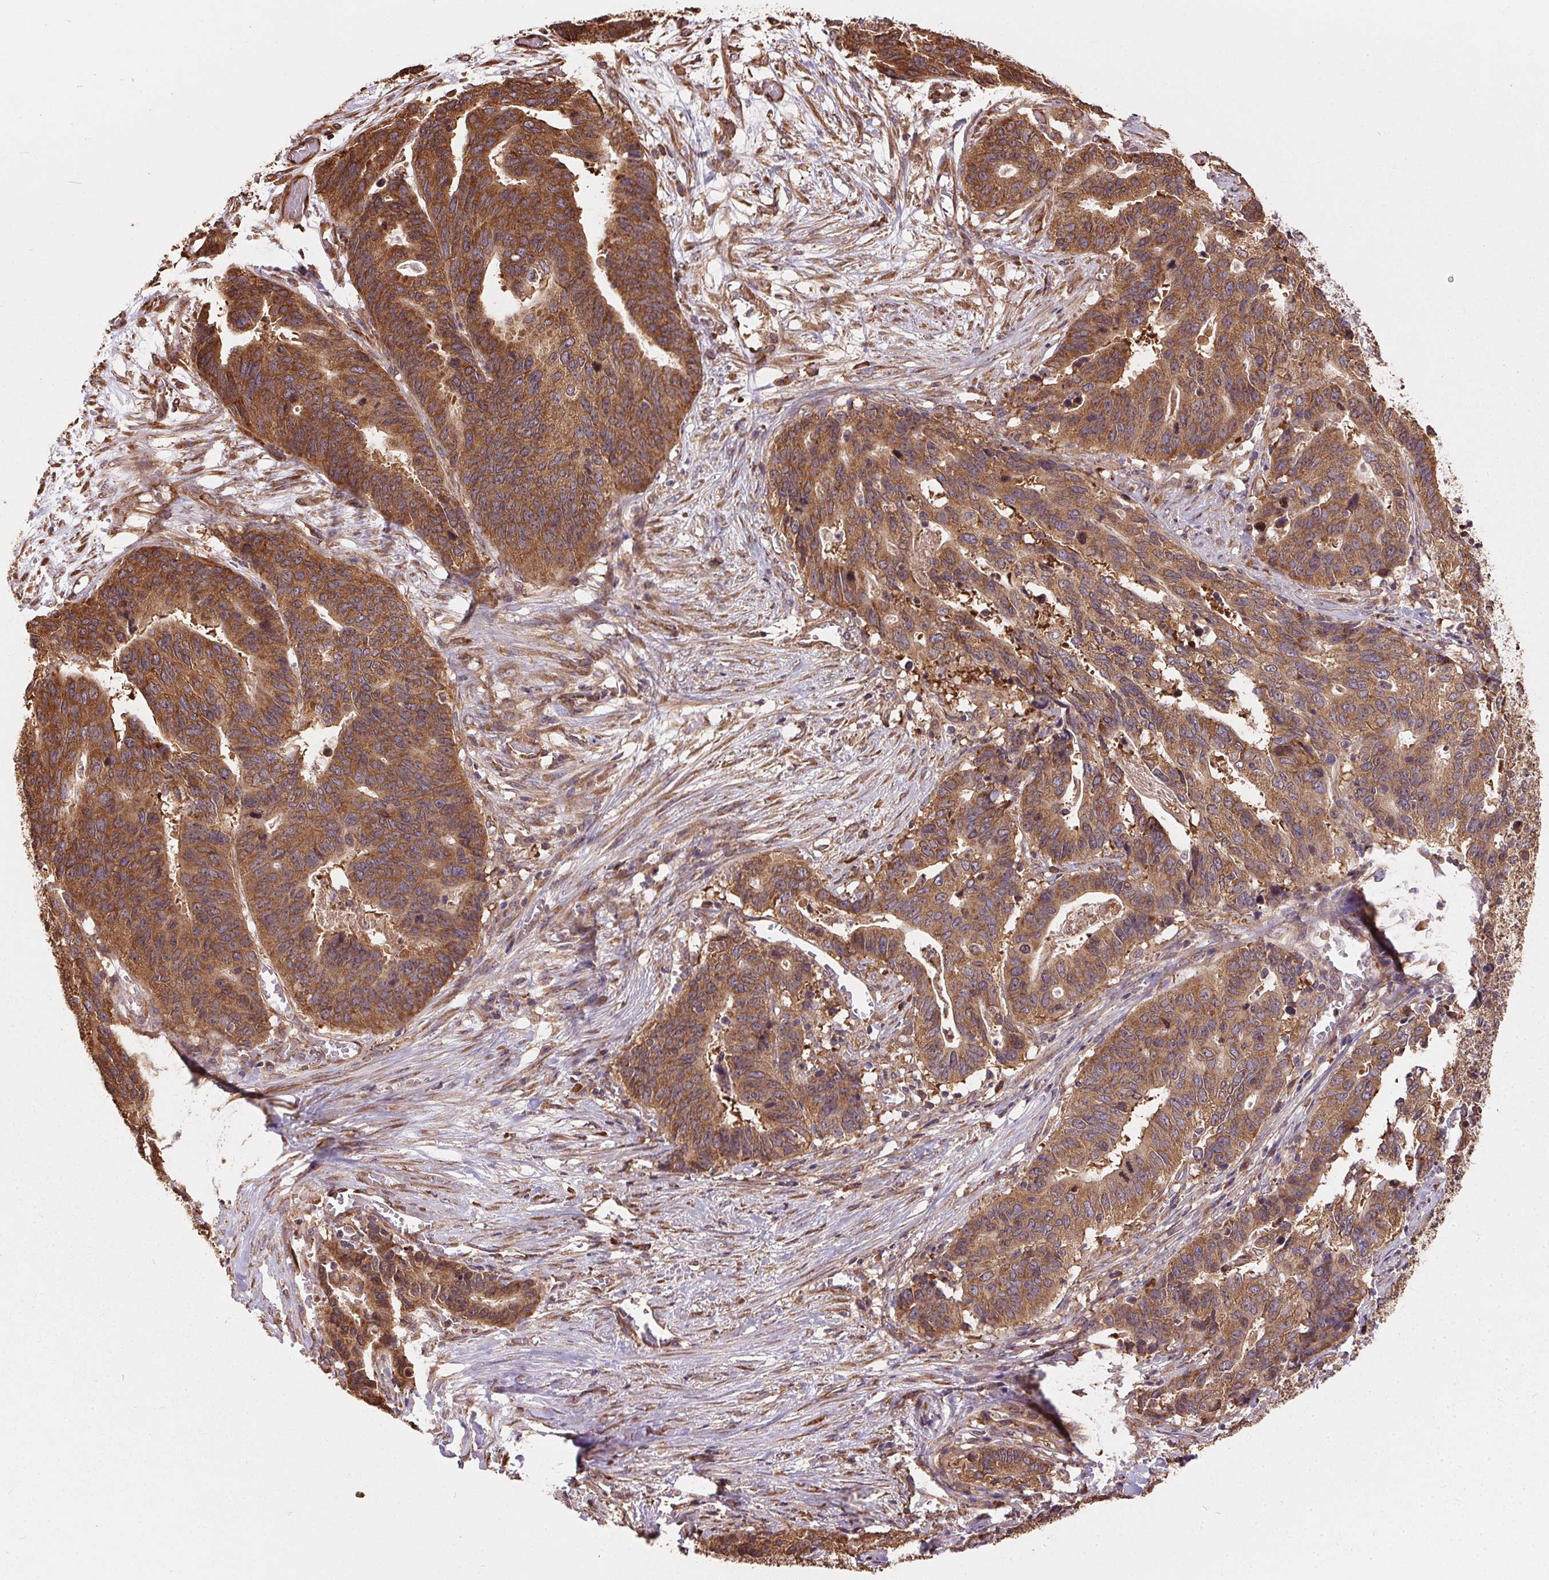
{"staining": {"intensity": "strong", "quantity": ">75%", "location": "cytoplasmic/membranous"}, "tissue": "stomach cancer", "cell_type": "Tumor cells", "image_type": "cancer", "snomed": [{"axis": "morphology", "description": "Adenocarcinoma, NOS"}, {"axis": "topography", "description": "Stomach, upper"}], "caption": "DAB (3,3'-diaminobenzidine) immunohistochemical staining of human adenocarcinoma (stomach) reveals strong cytoplasmic/membranous protein expression in approximately >75% of tumor cells. (brown staining indicates protein expression, while blue staining denotes nuclei).", "gene": "EIF2S1", "patient": {"sex": "female", "age": 67}}